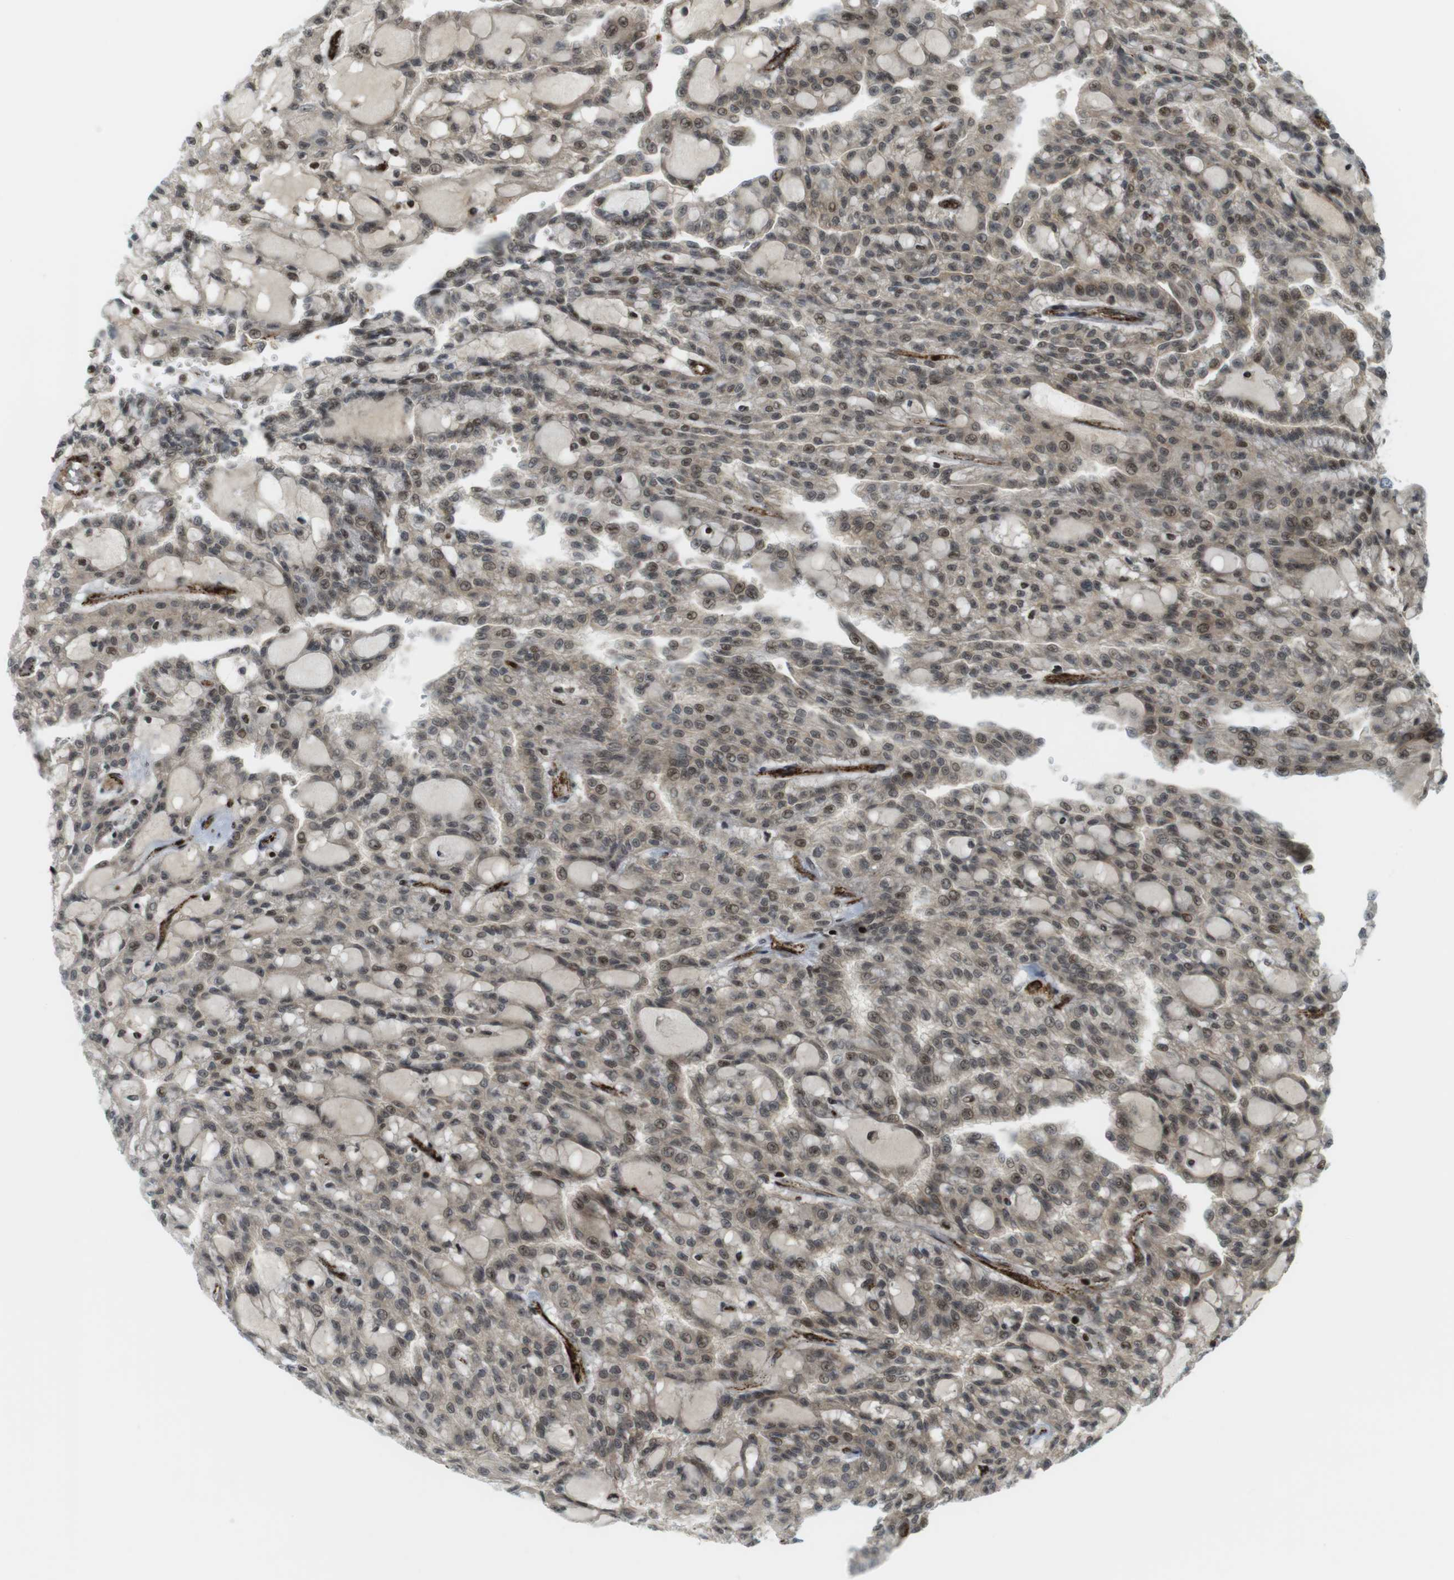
{"staining": {"intensity": "moderate", "quantity": ">75%", "location": "cytoplasmic/membranous,nuclear"}, "tissue": "renal cancer", "cell_type": "Tumor cells", "image_type": "cancer", "snomed": [{"axis": "morphology", "description": "Adenocarcinoma, NOS"}, {"axis": "topography", "description": "Kidney"}], "caption": "IHC photomicrograph of neoplastic tissue: human renal cancer (adenocarcinoma) stained using immunohistochemistry (IHC) demonstrates medium levels of moderate protein expression localized specifically in the cytoplasmic/membranous and nuclear of tumor cells, appearing as a cytoplasmic/membranous and nuclear brown color.", "gene": "PPP1R13B", "patient": {"sex": "male", "age": 63}}